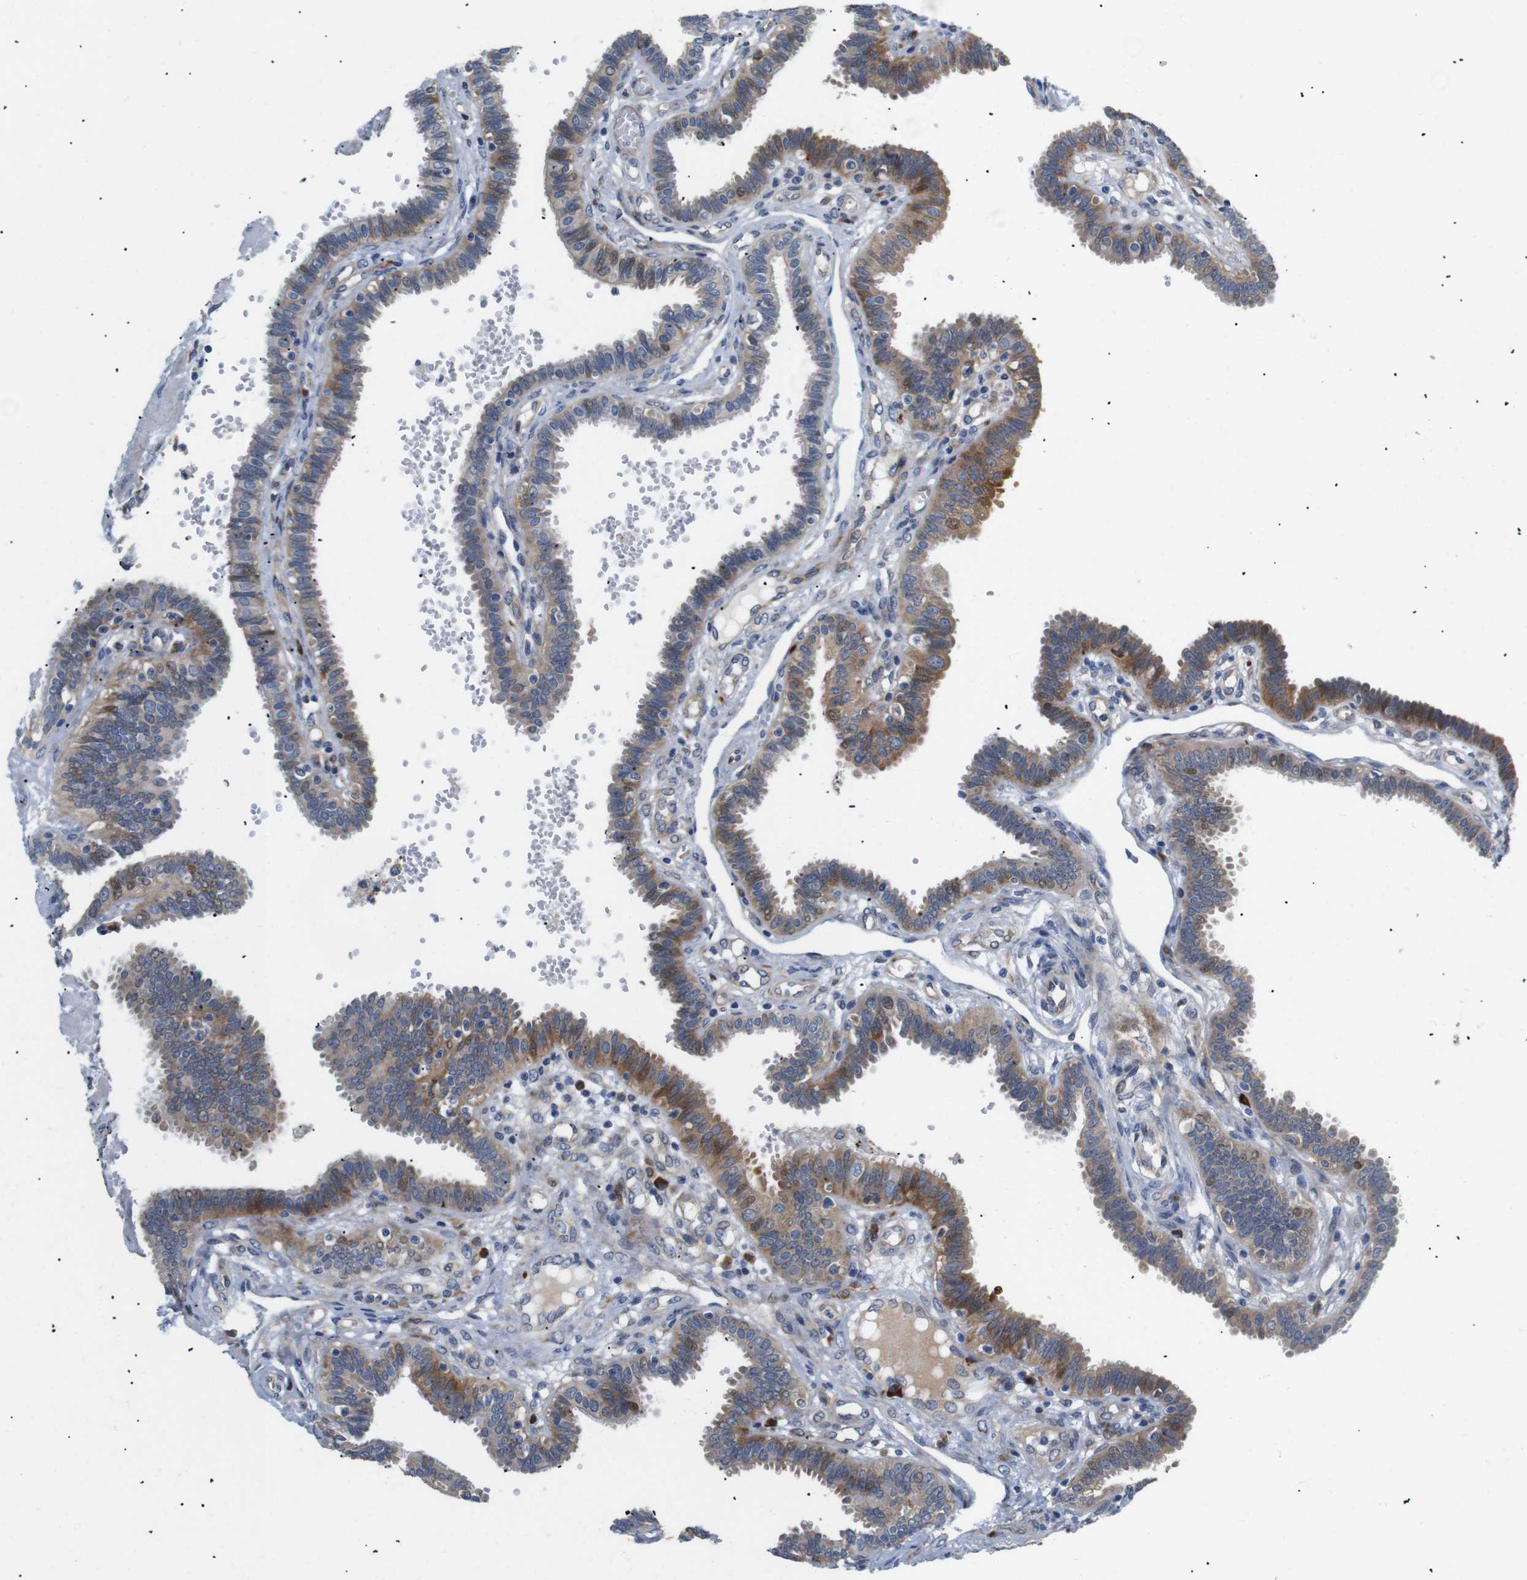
{"staining": {"intensity": "moderate", "quantity": ">75%", "location": "cytoplasmic/membranous"}, "tissue": "fallopian tube", "cell_type": "Glandular cells", "image_type": "normal", "snomed": [{"axis": "morphology", "description": "Normal tissue, NOS"}, {"axis": "topography", "description": "Fallopian tube"}], "caption": "Glandular cells demonstrate moderate cytoplasmic/membranous positivity in about >75% of cells in normal fallopian tube.", "gene": "UBE2G2", "patient": {"sex": "female", "age": 32}}